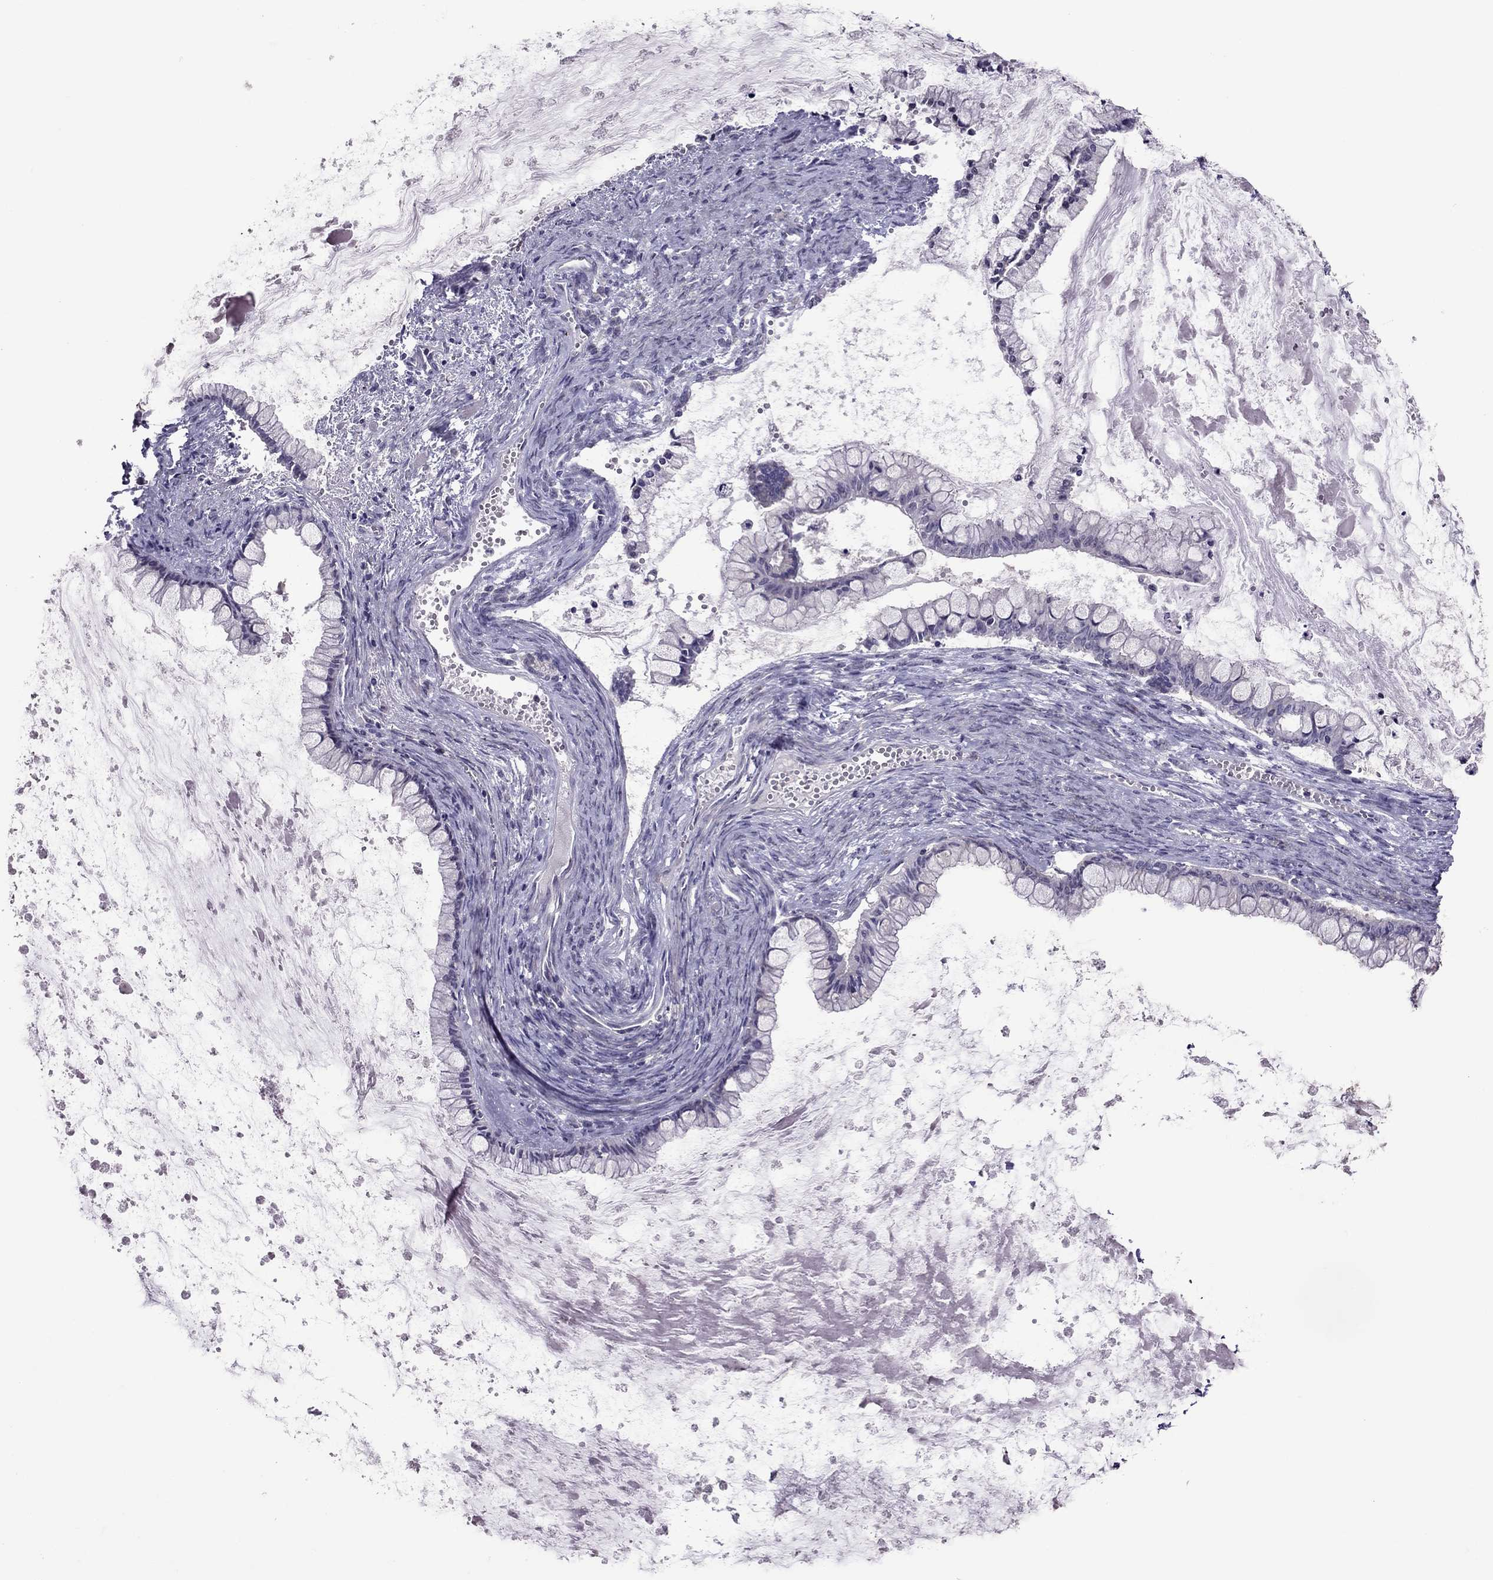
{"staining": {"intensity": "negative", "quantity": "none", "location": "none"}, "tissue": "ovarian cancer", "cell_type": "Tumor cells", "image_type": "cancer", "snomed": [{"axis": "morphology", "description": "Cystadenocarcinoma, mucinous, NOS"}, {"axis": "topography", "description": "Ovary"}], "caption": "Ovarian cancer was stained to show a protein in brown. There is no significant positivity in tumor cells. (IHC, brightfield microscopy, high magnification).", "gene": "LRRC46", "patient": {"sex": "female", "age": 67}}